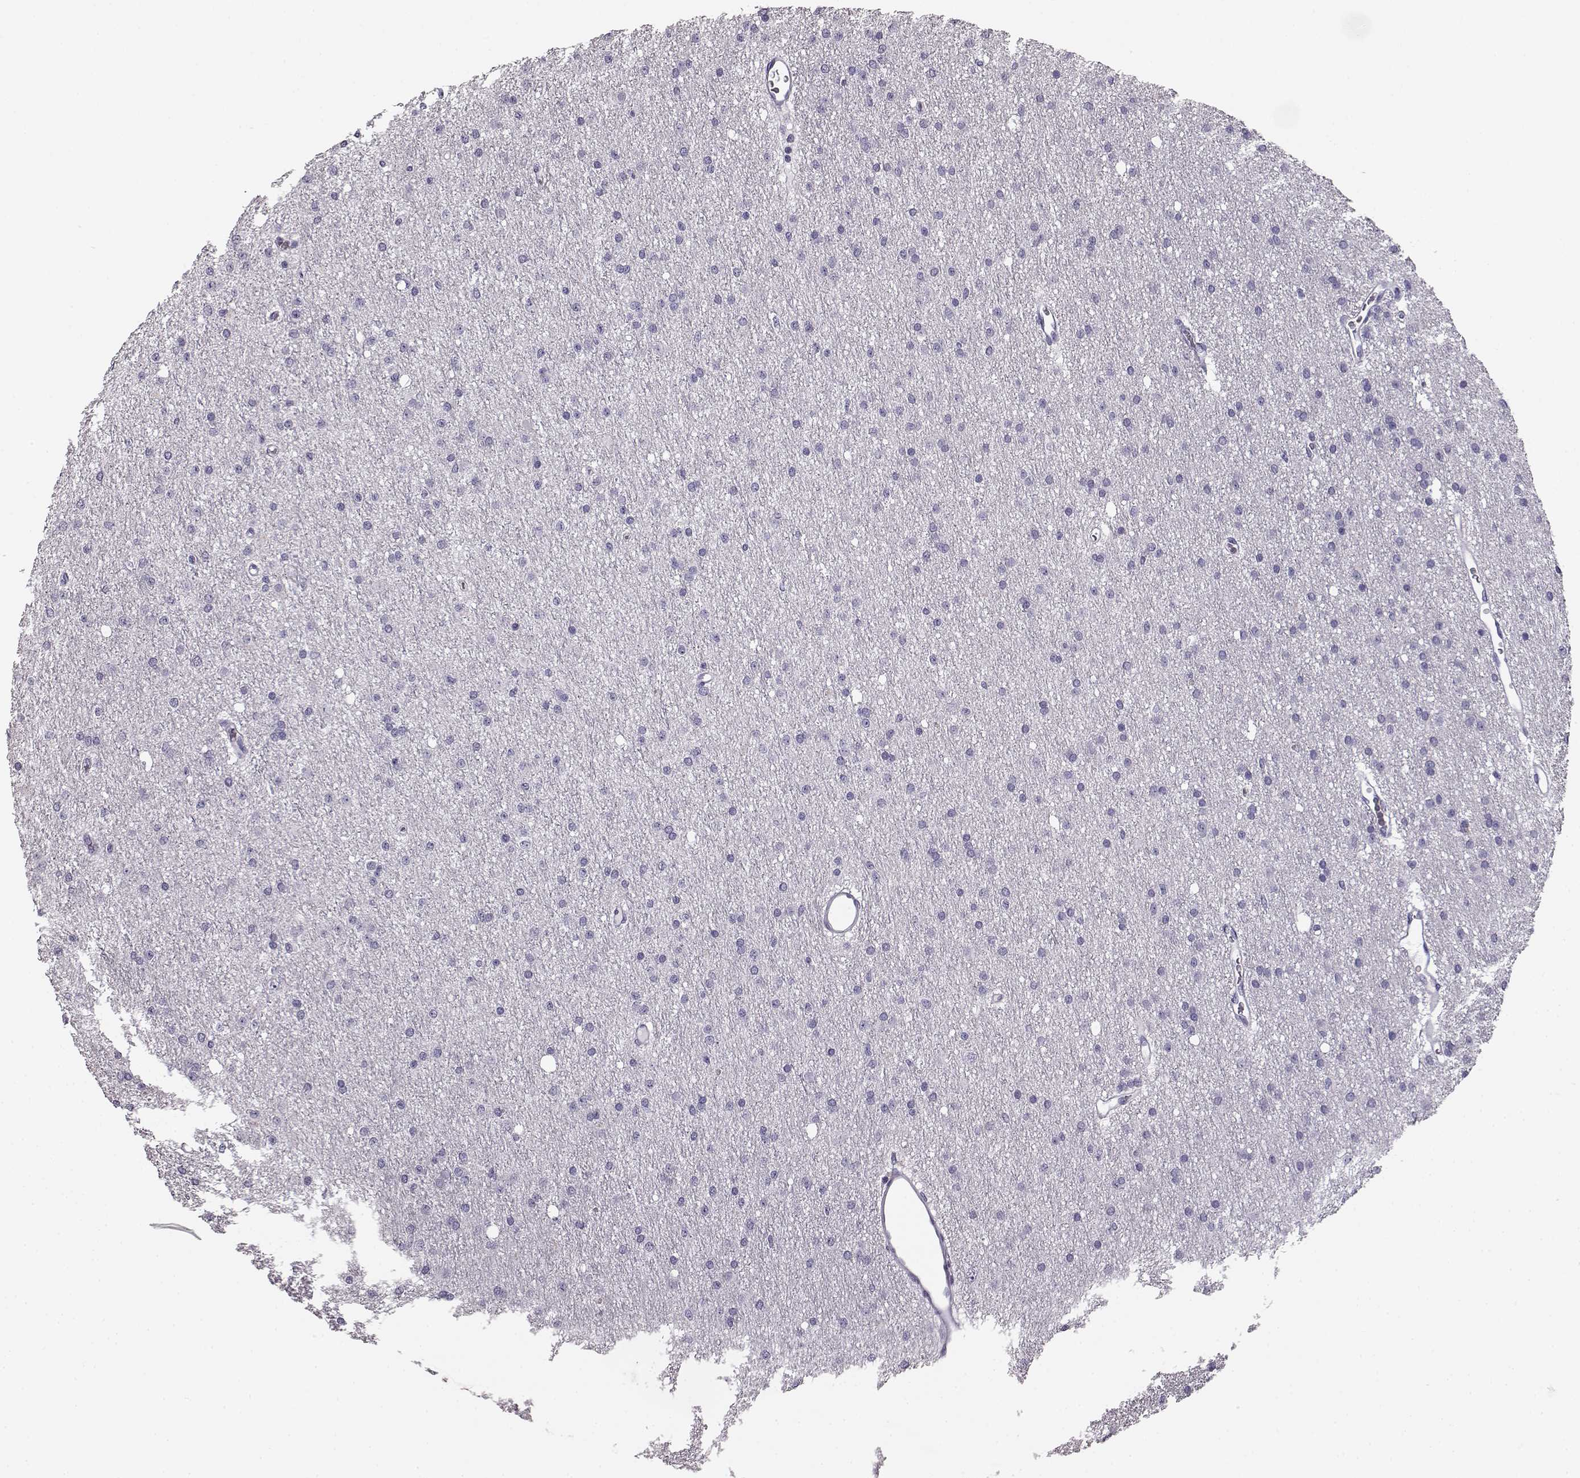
{"staining": {"intensity": "negative", "quantity": "none", "location": "none"}, "tissue": "glioma", "cell_type": "Tumor cells", "image_type": "cancer", "snomed": [{"axis": "morphology", "description": "Glioma, malignant, Low grade"}, {"axis": "topography", "description": "Brain"}], "caption": "IHC of glioma exhibits no staining in tumor cells.", "gene": "BFSP2", "patient": {"sex": "male", "age": 27}}